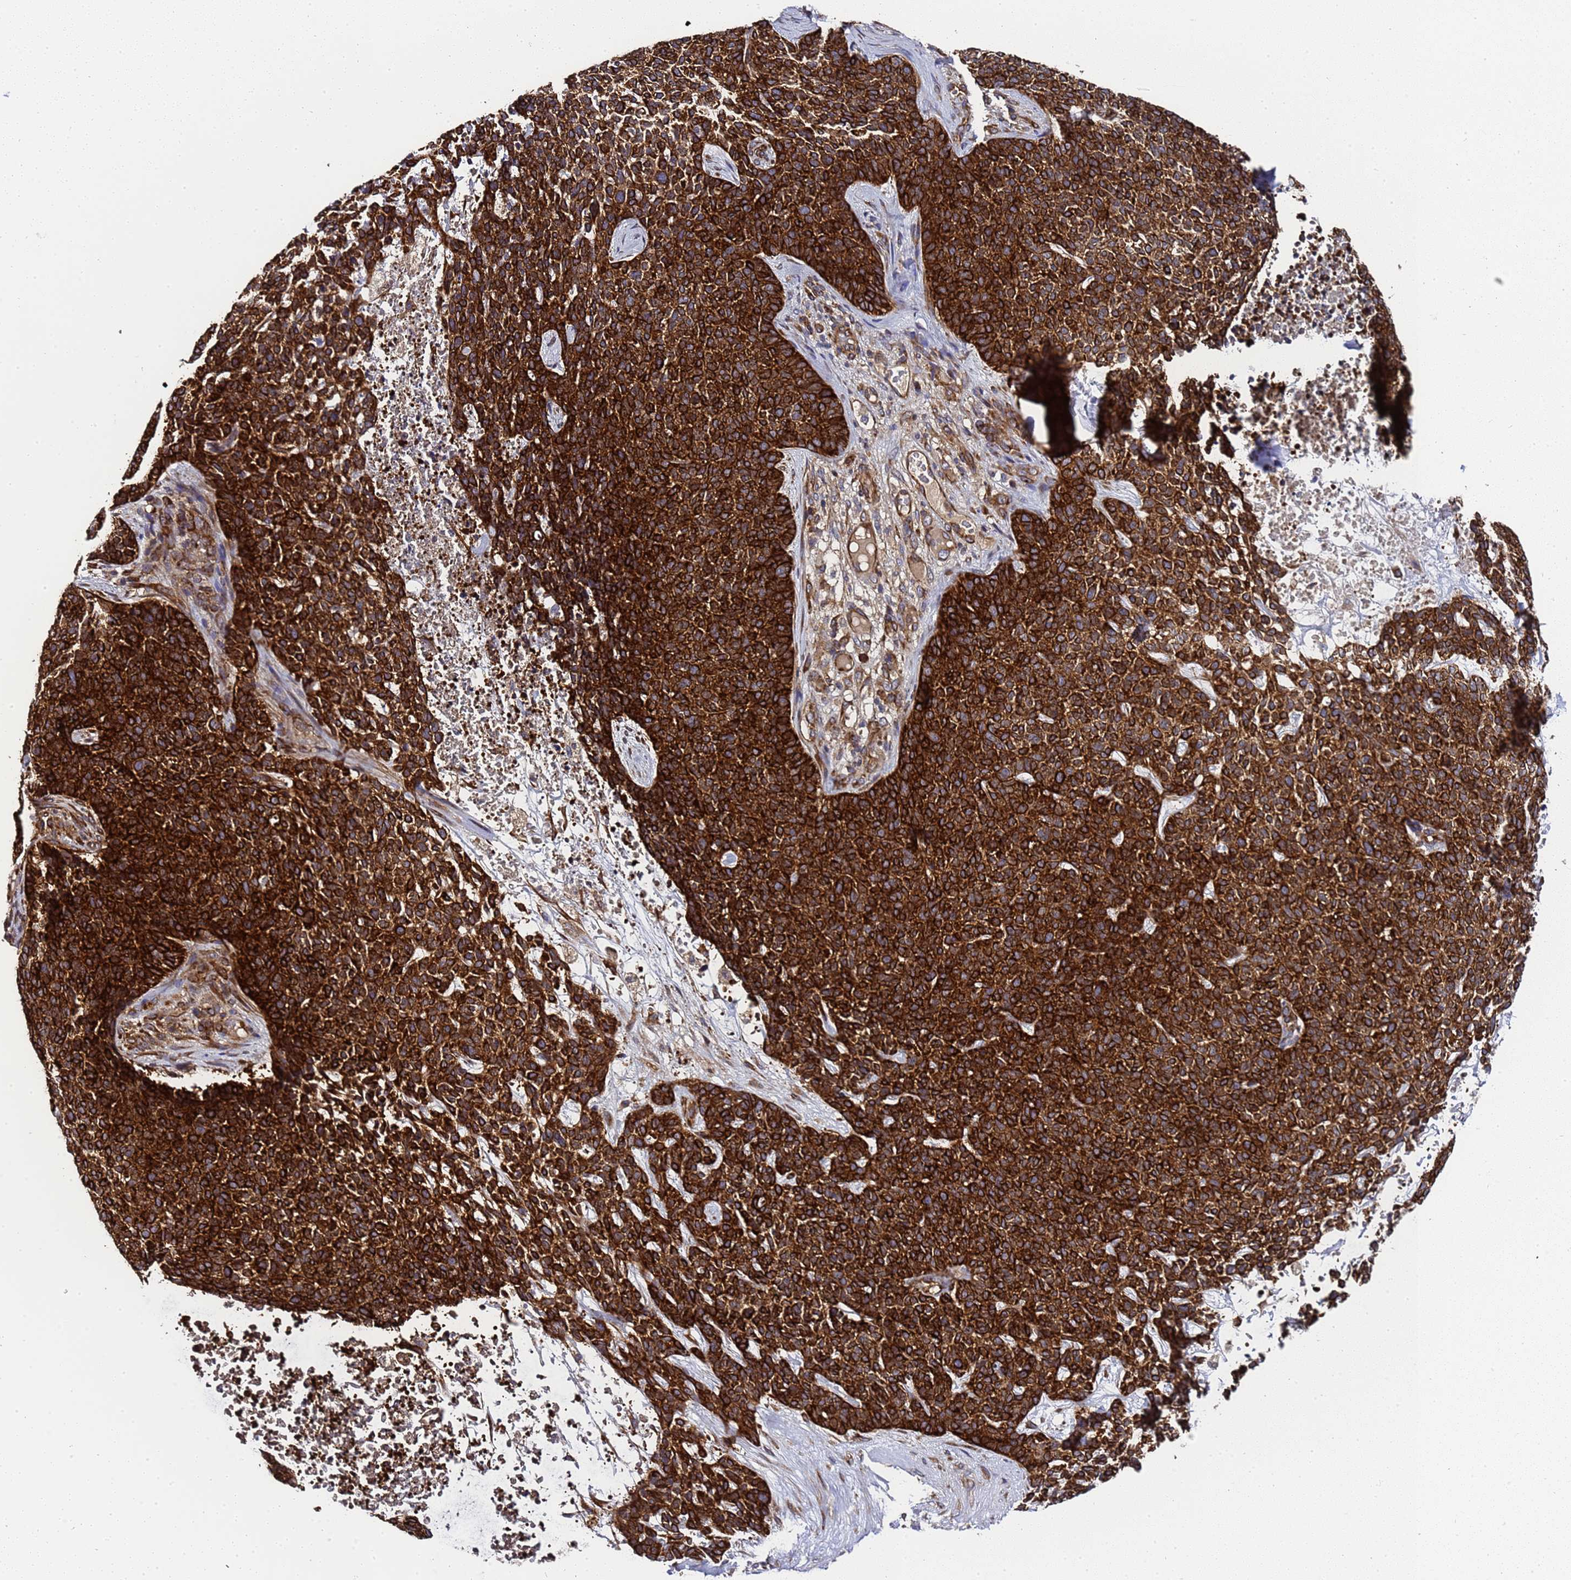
{"staining": {"intensity": "strong", "quantity": ">75%", "location": "cytoplasmic/membranous"}, "tissue": "skin cancer", "cell_type": "Tumor cells", "image_type": "cancer", "snomed": [{"axis": "morphology", "description": "Basal cell carcinoma"}, {"axis": "topography", "description": "Skin"}], "caption": "Immunohistochemistry (IHC) (DAB) staining of human basal cell carcinoma (skin) exhibits strong cytoplasmic/membranous protein expression in about >75% of tumor cells.", "gene": "MOCS1", "patient": {"sex": "female", "age": 84}}